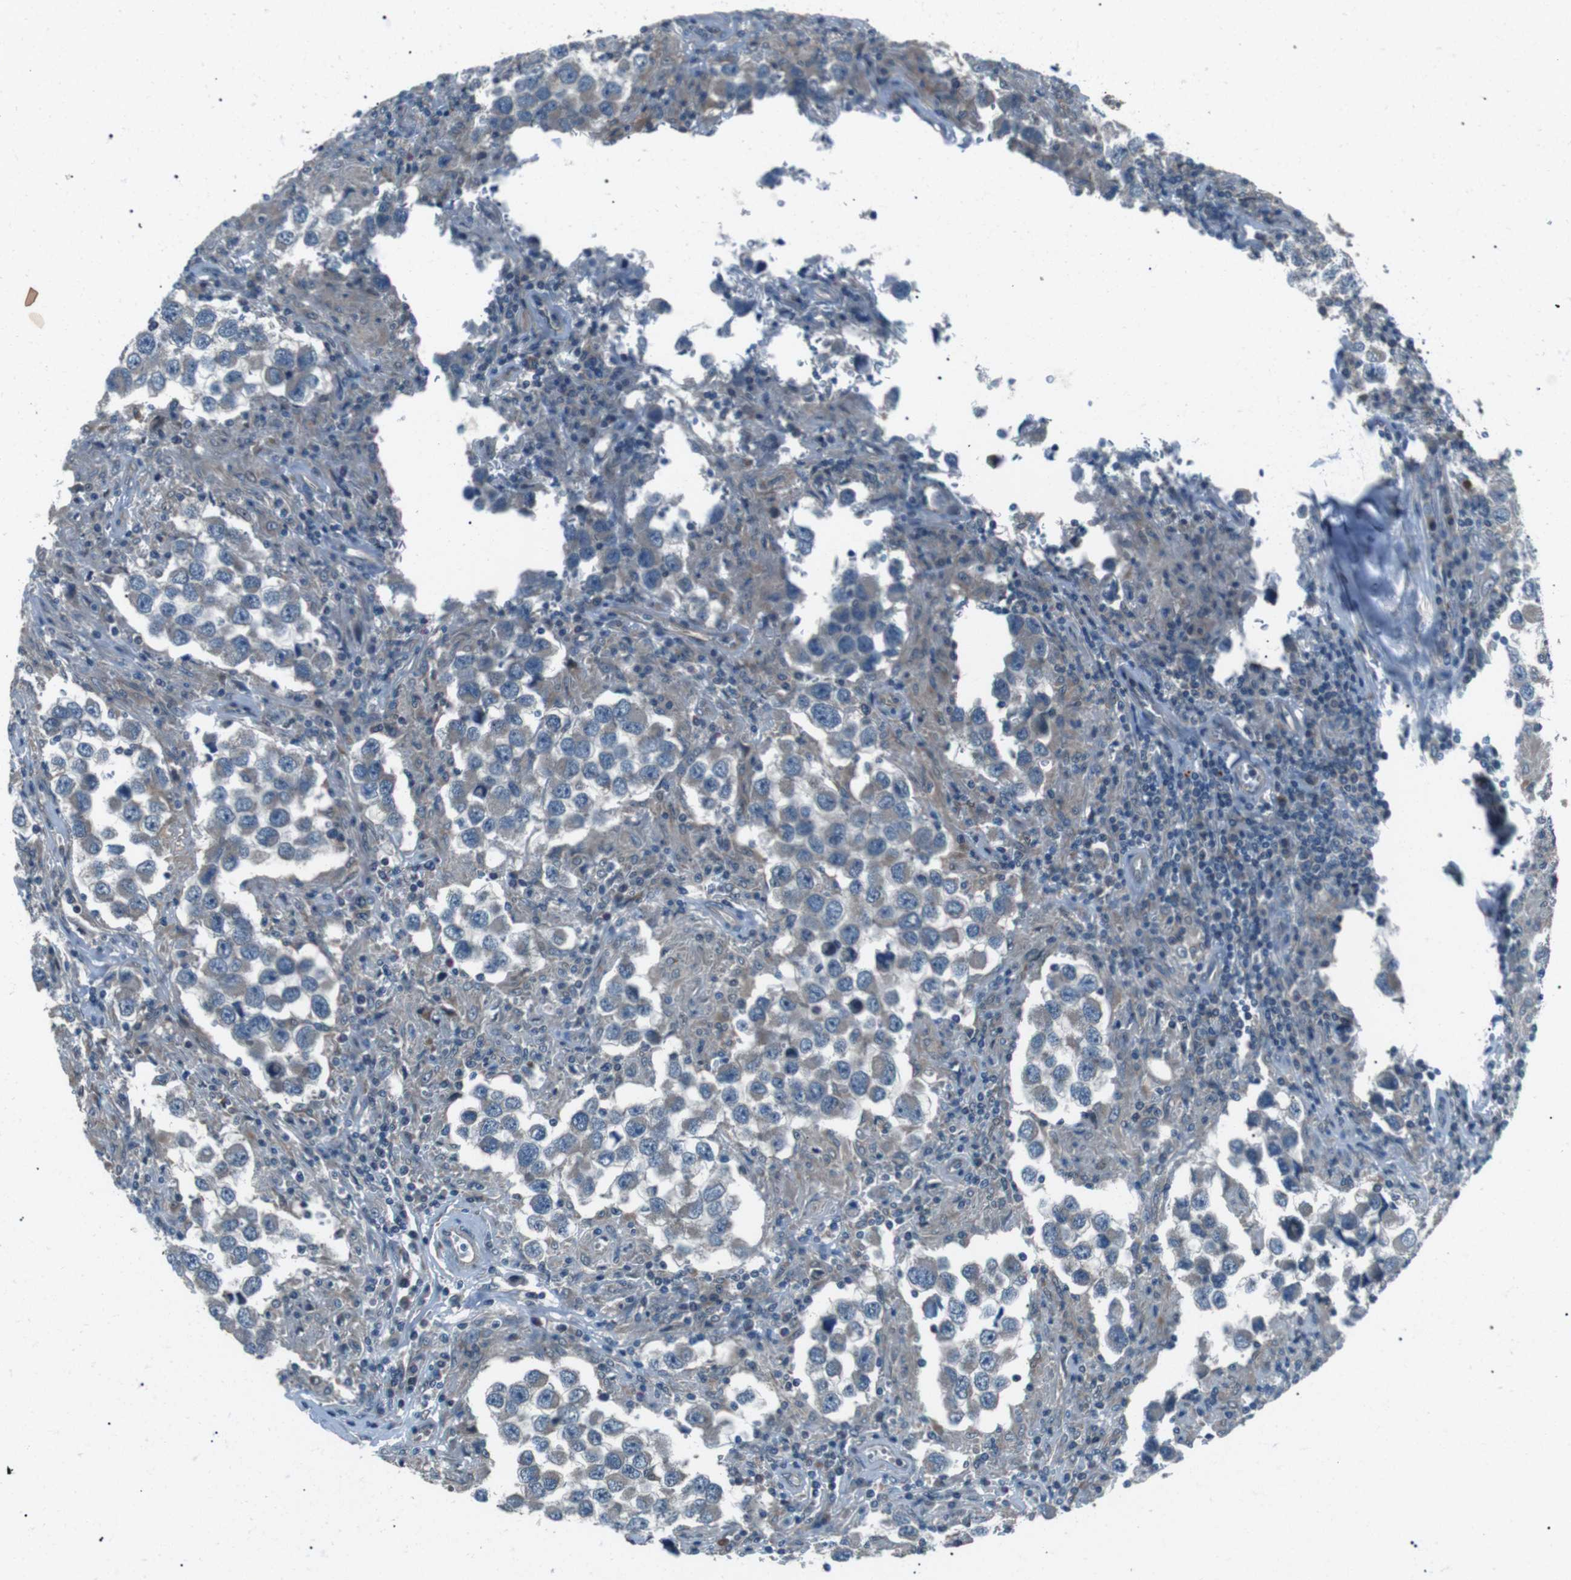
{"staining": {"intensity": "negative", "quantity": "none", "location": "none"}, "tissue": "testis cancer", "cell_type": "Tumor cells", "image_type": "cancer", "snomed": [{"axis": "morphology", "description": "Carcinoma, Embryonal, NOS"}, {"axis": "topography", "description": "Testis"}], "caption": "DAB (3,3'-diaminobenzidine) immunohistochemical staining of human testis cancer (embryonal carcinoma) exhibits no significant positivity in tumor cells.", "gene": "LRIG2", "patient": {"sex": "male", "age": 21}}